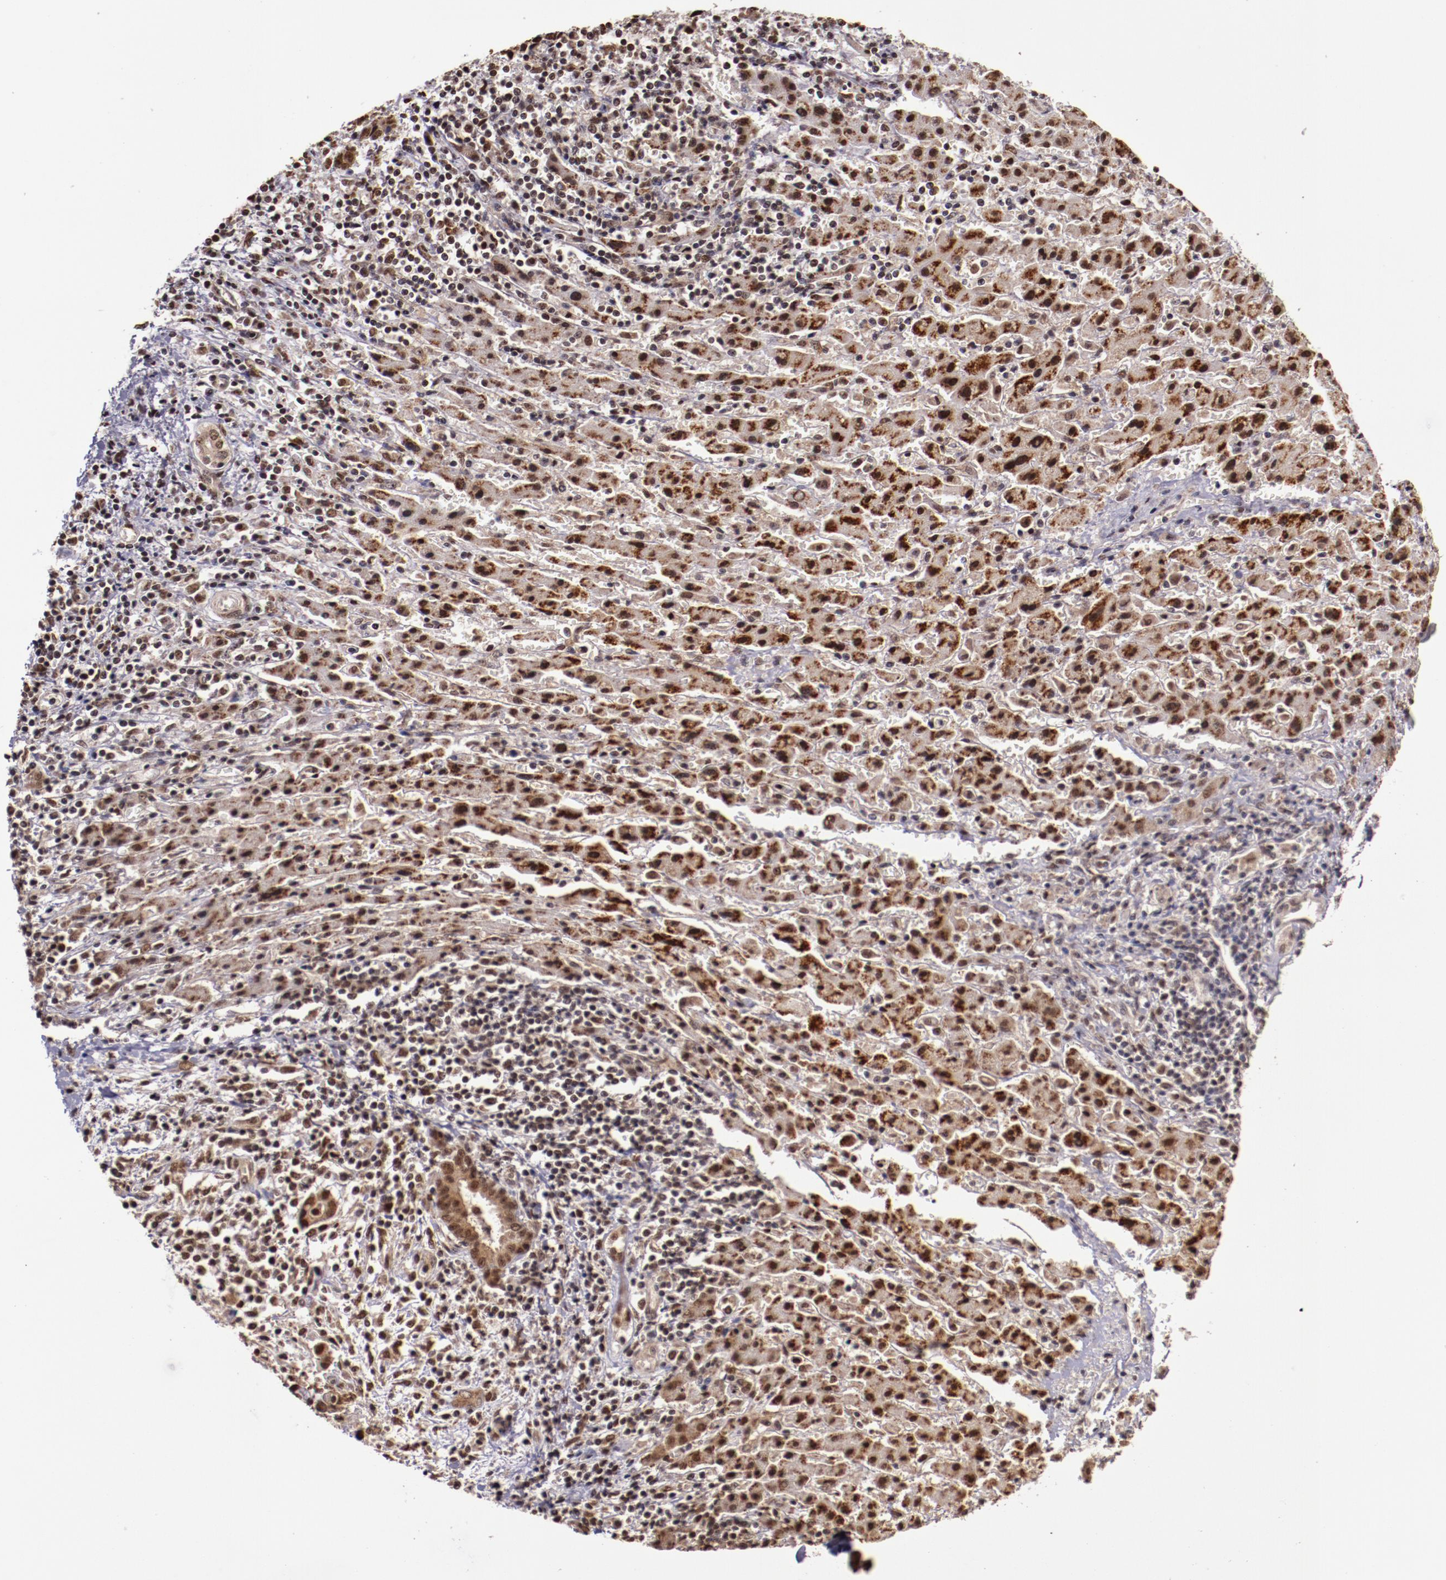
{"staining": {"intensity": "strong", "quantity": ">75%", "location": "cytoplasmic/membranous,nuclear"}, "tissue": "liver cancer", "cell_type": "Tumor cells", "image_type": "cancer", "snomed": [{"axis": "morphology", "description": "Cholangiocarcinoma"}, {"axis": "topography", "description": "Liver"}], "caption": "A micrograph of human cholangiocarcinoma (liver) stained for a protein reveals strong cytoplasmic/membranous and nuclear brown staining in tumor cells. (DAB (3,3'-diaminobenzidine) = brown stain, brightfield microscopy at high magnification).", "gene": "CECR2", "patient": {"sex": "male", "age": 57}}